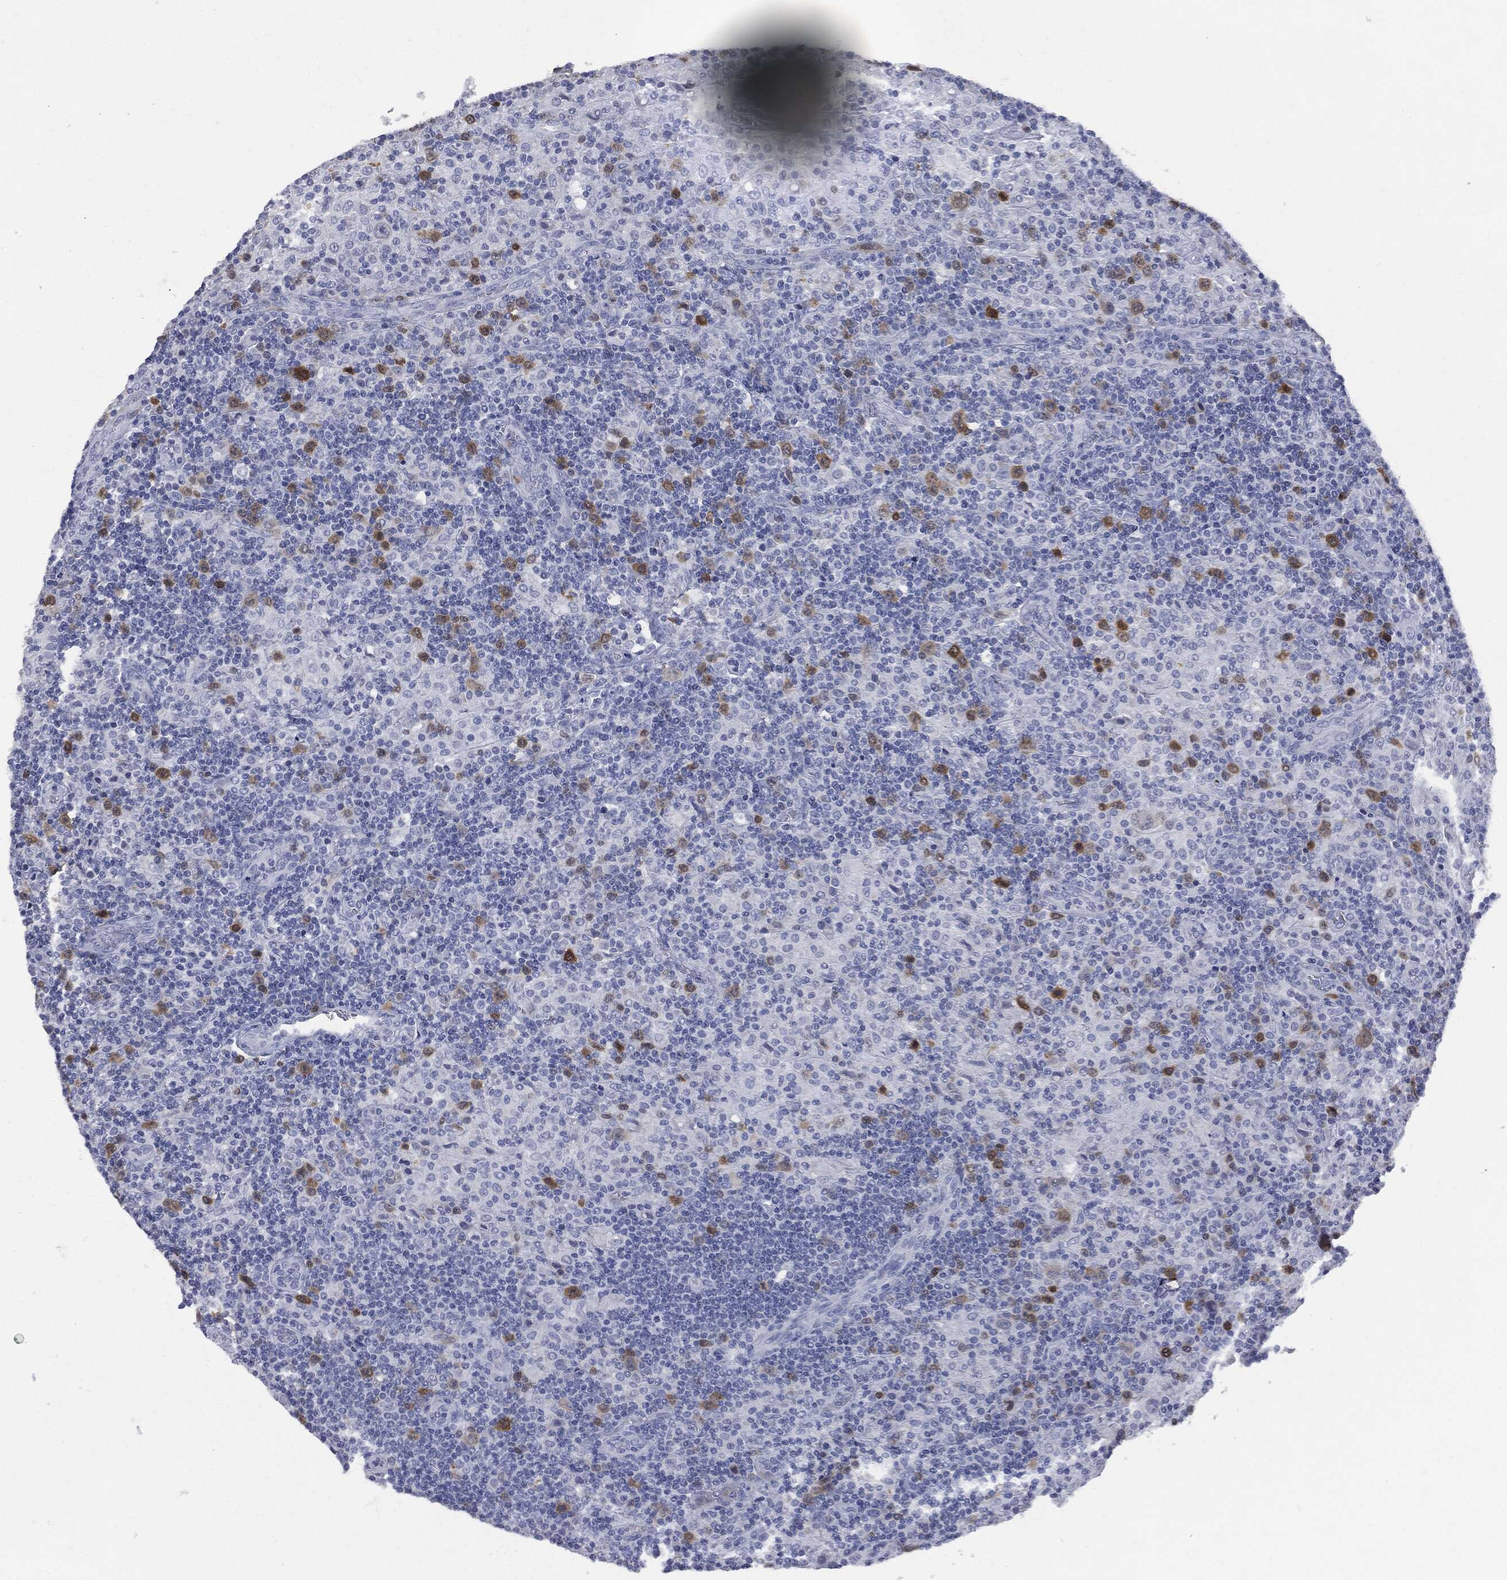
{"staining": {"intensity": "moderate", "quantity": "<25%", "location": "cytoplasmic/membranous"}, "tissue": "lymphoma", "cell_type": "Tumor cells", "image_type": "cancer", "snomed": [{"axis": "morphology", "description": "Hodgkin's disease, NOS"}, {"axis": "topography", "description": "Lymph node"}], "caption": "Lymphoma stained with DAB (3,3'-diaminobenzidine) IHC displays low levels of moderate cytoplasmic/membranous expression in about <25% of tumor cells. The staining was performed using DAB to visualize the protein expression in brown, while the nuclei were stained in blue with hematoxylin (Magnification: 20x).", "gene": "UBE2C", "patient": {"sex": "male", "age": 70}}